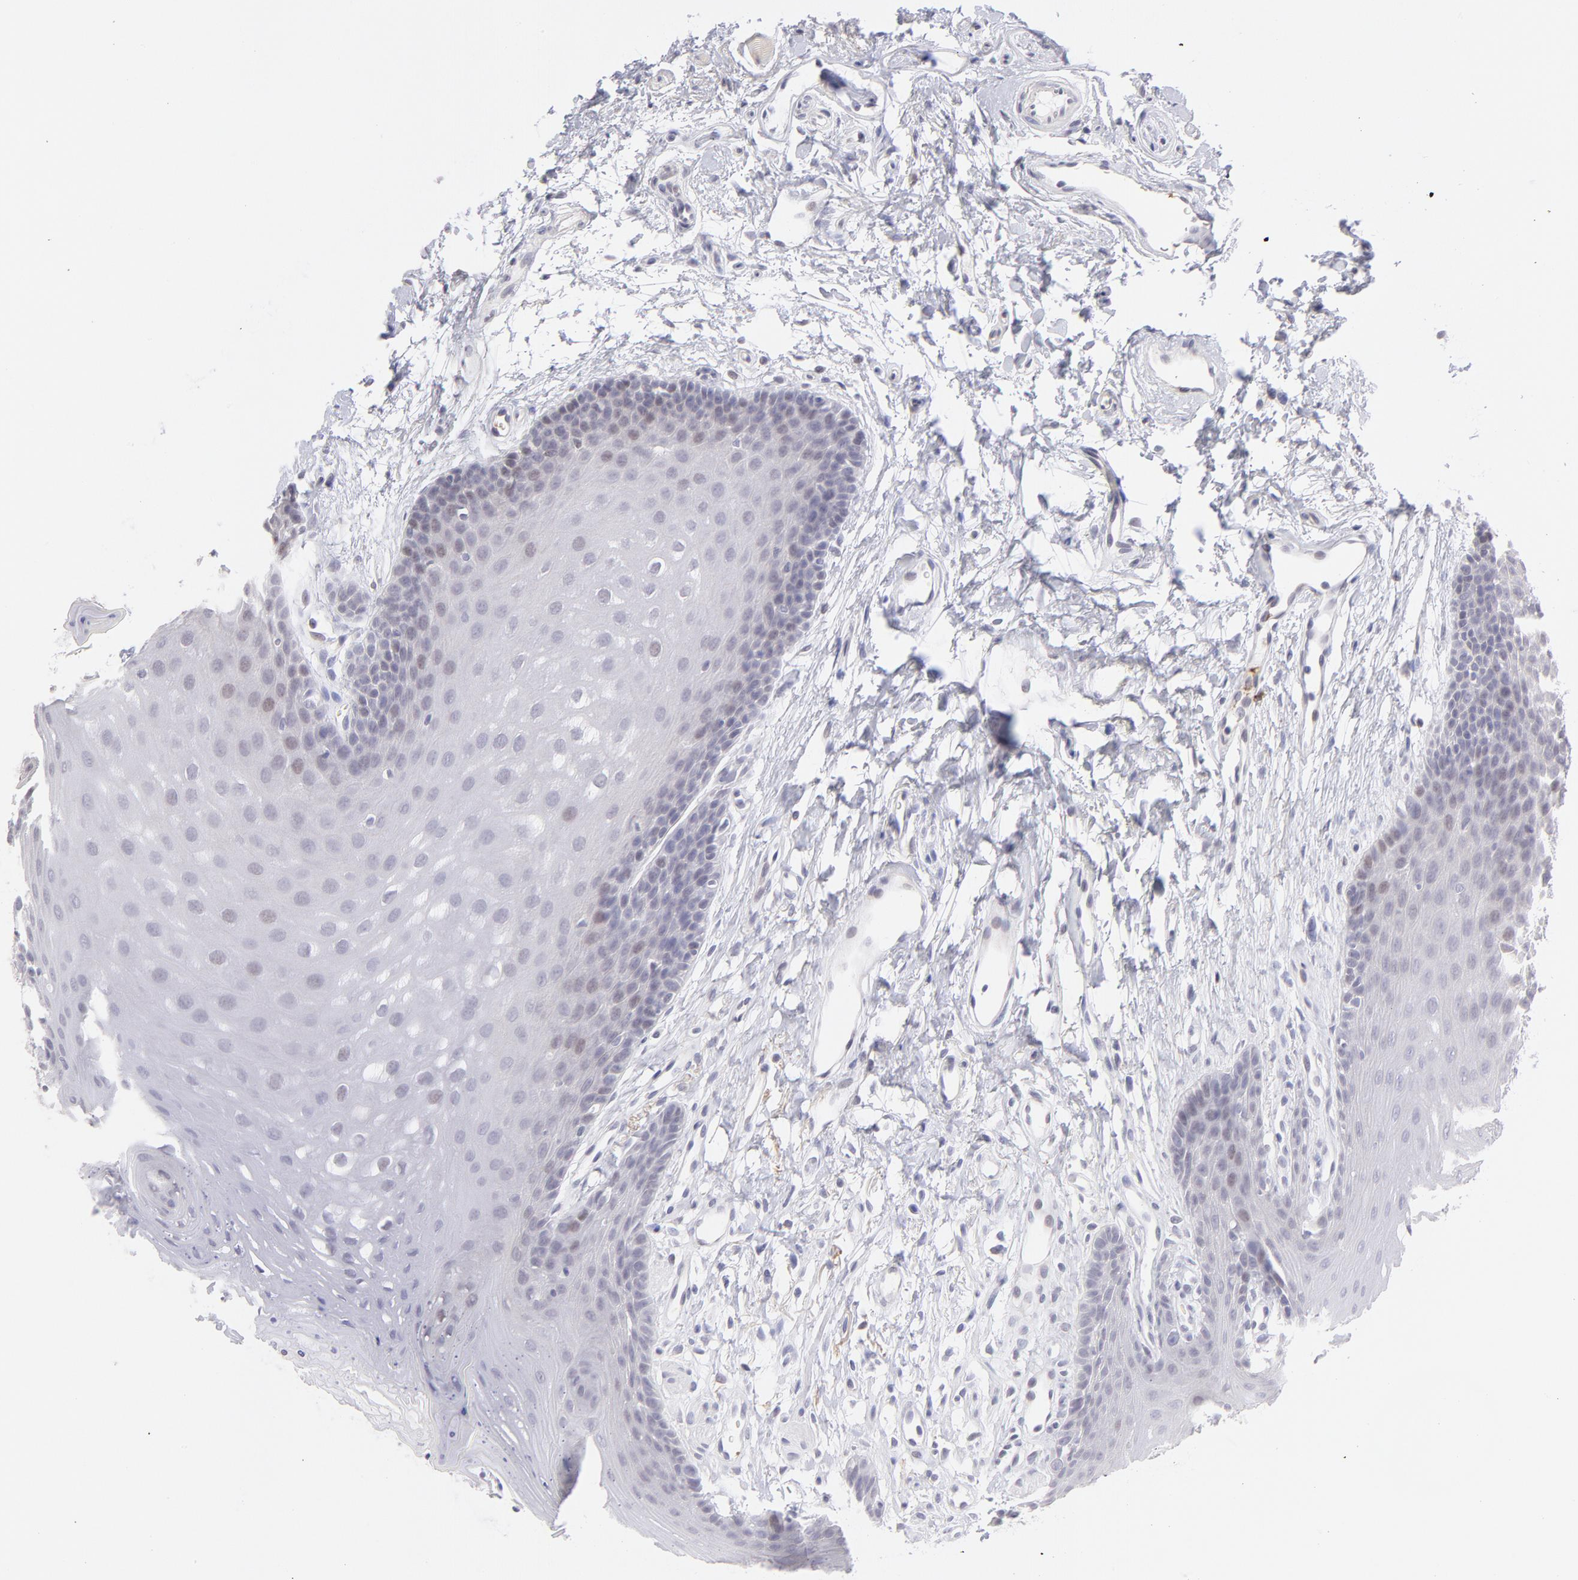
{"staining": {"intensity": "negative", "quantity": "none", "location": "none"}, "tissue": "oral mucosa", "cell_type": "Squamous epithelial cells", "image_type": "normal", "snomed": [{"axis": "morphology", "description": "Normal tissue, NOS"}, {"axis": "topography", "description": "Oral tissue"}], "caption": "The micrograph shows no staining of squamous epithelial cells in unremarkable oral mucosa.", "gene": "LTB4R", "patient": {"sex": "male", "age": 62}}